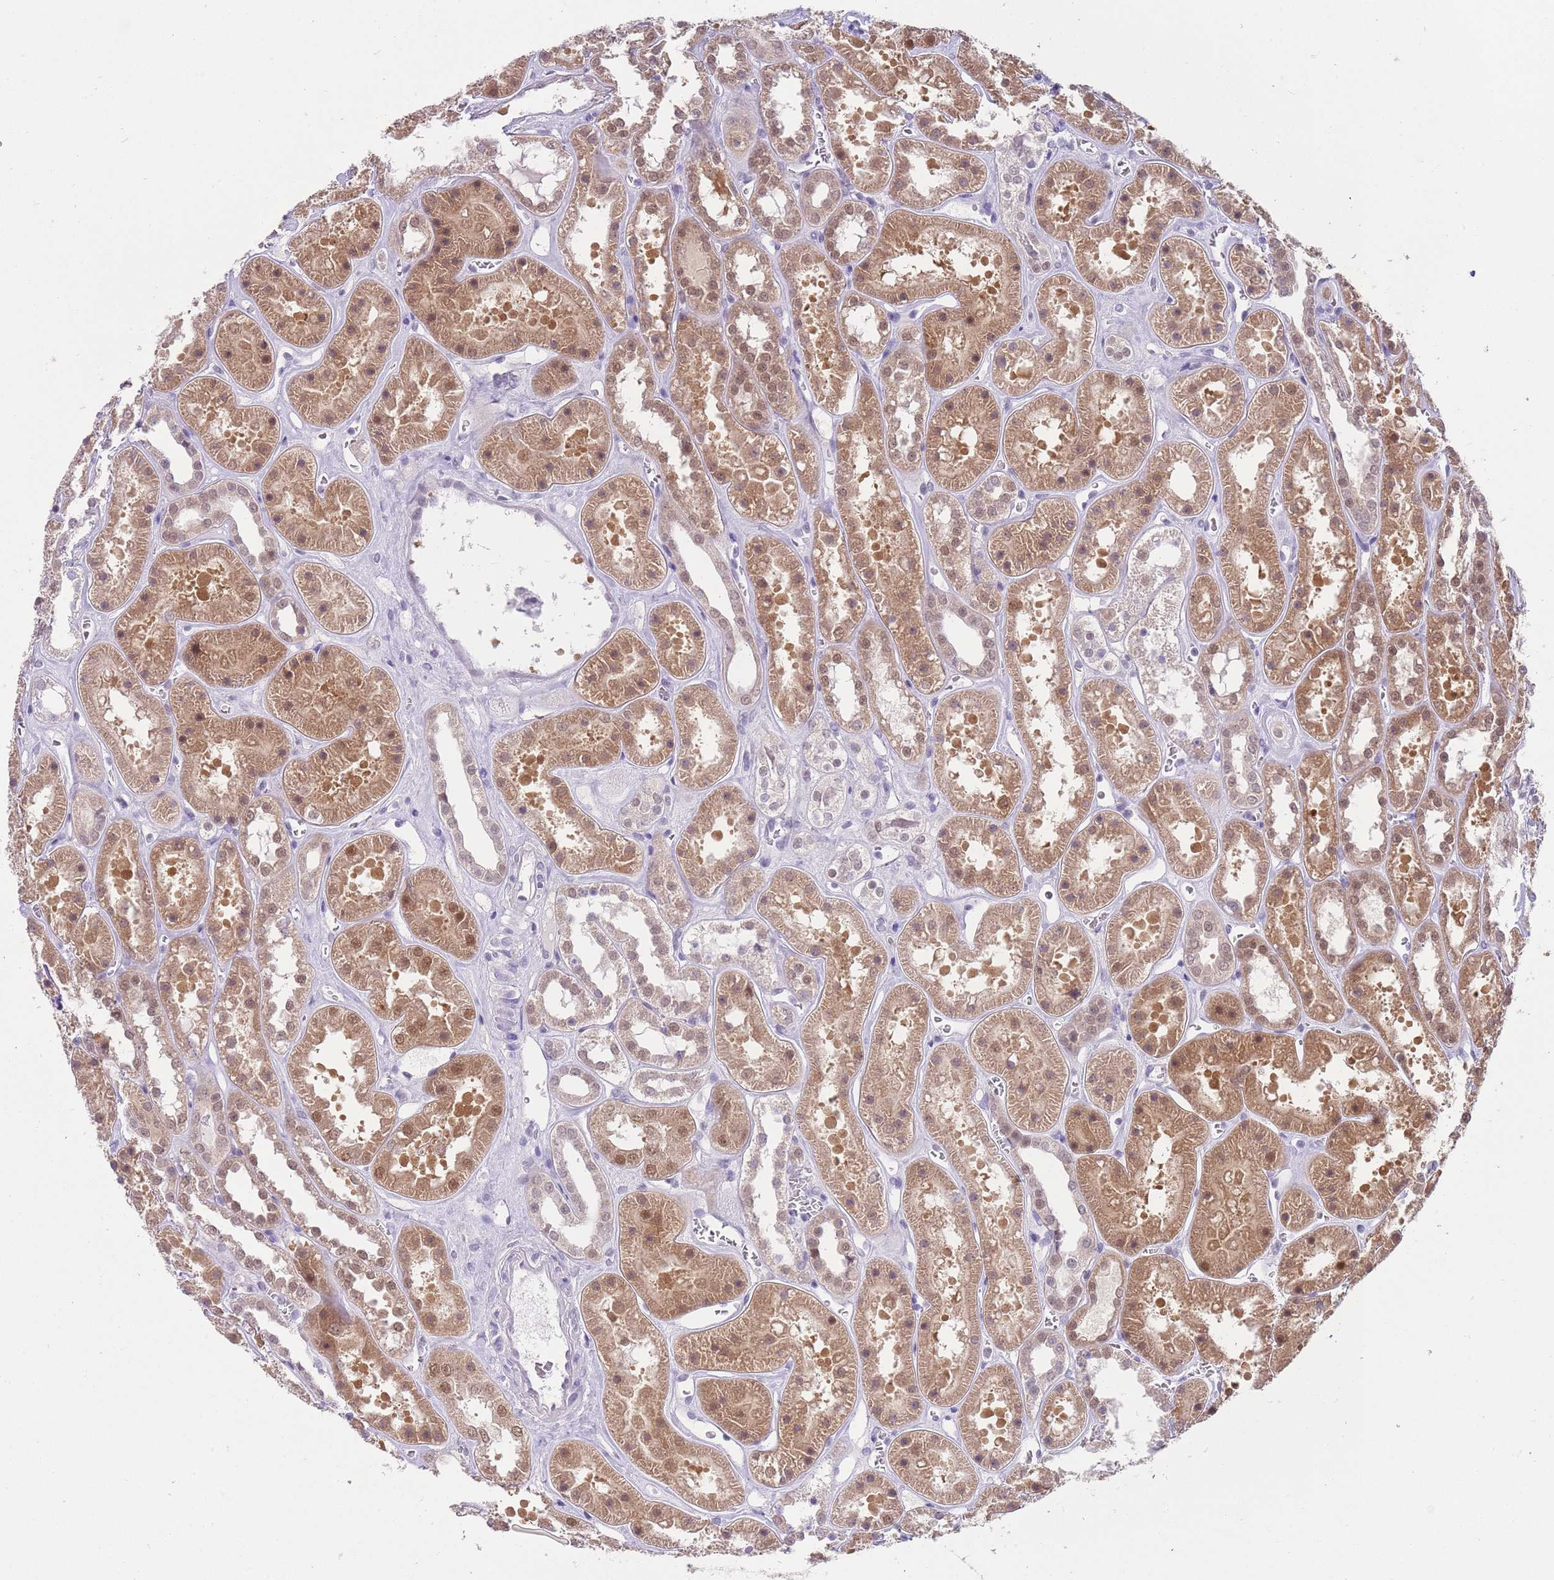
{"staining": {"intensity": "negative", "quantity": "none", "location": "none"}, "tissue": "kidney", "cell_type": "Cells in glomeruli", "image_type": "normal", "snomed": [{"axis": "morphology", "description": "Normal tissue, NOS"}, {"axis": "topography", "description": "Kidney"}], "caption": "The image exhibits no staining of cells in glomeruli in benign kidney. (Brightfield microscopy of DAB (3,3'-diaminobenzidine) immunohistochemistry (IHC) at high magnification).", "gene": "SEPHS2", "patient": {"sex": "female", "age": 41}}